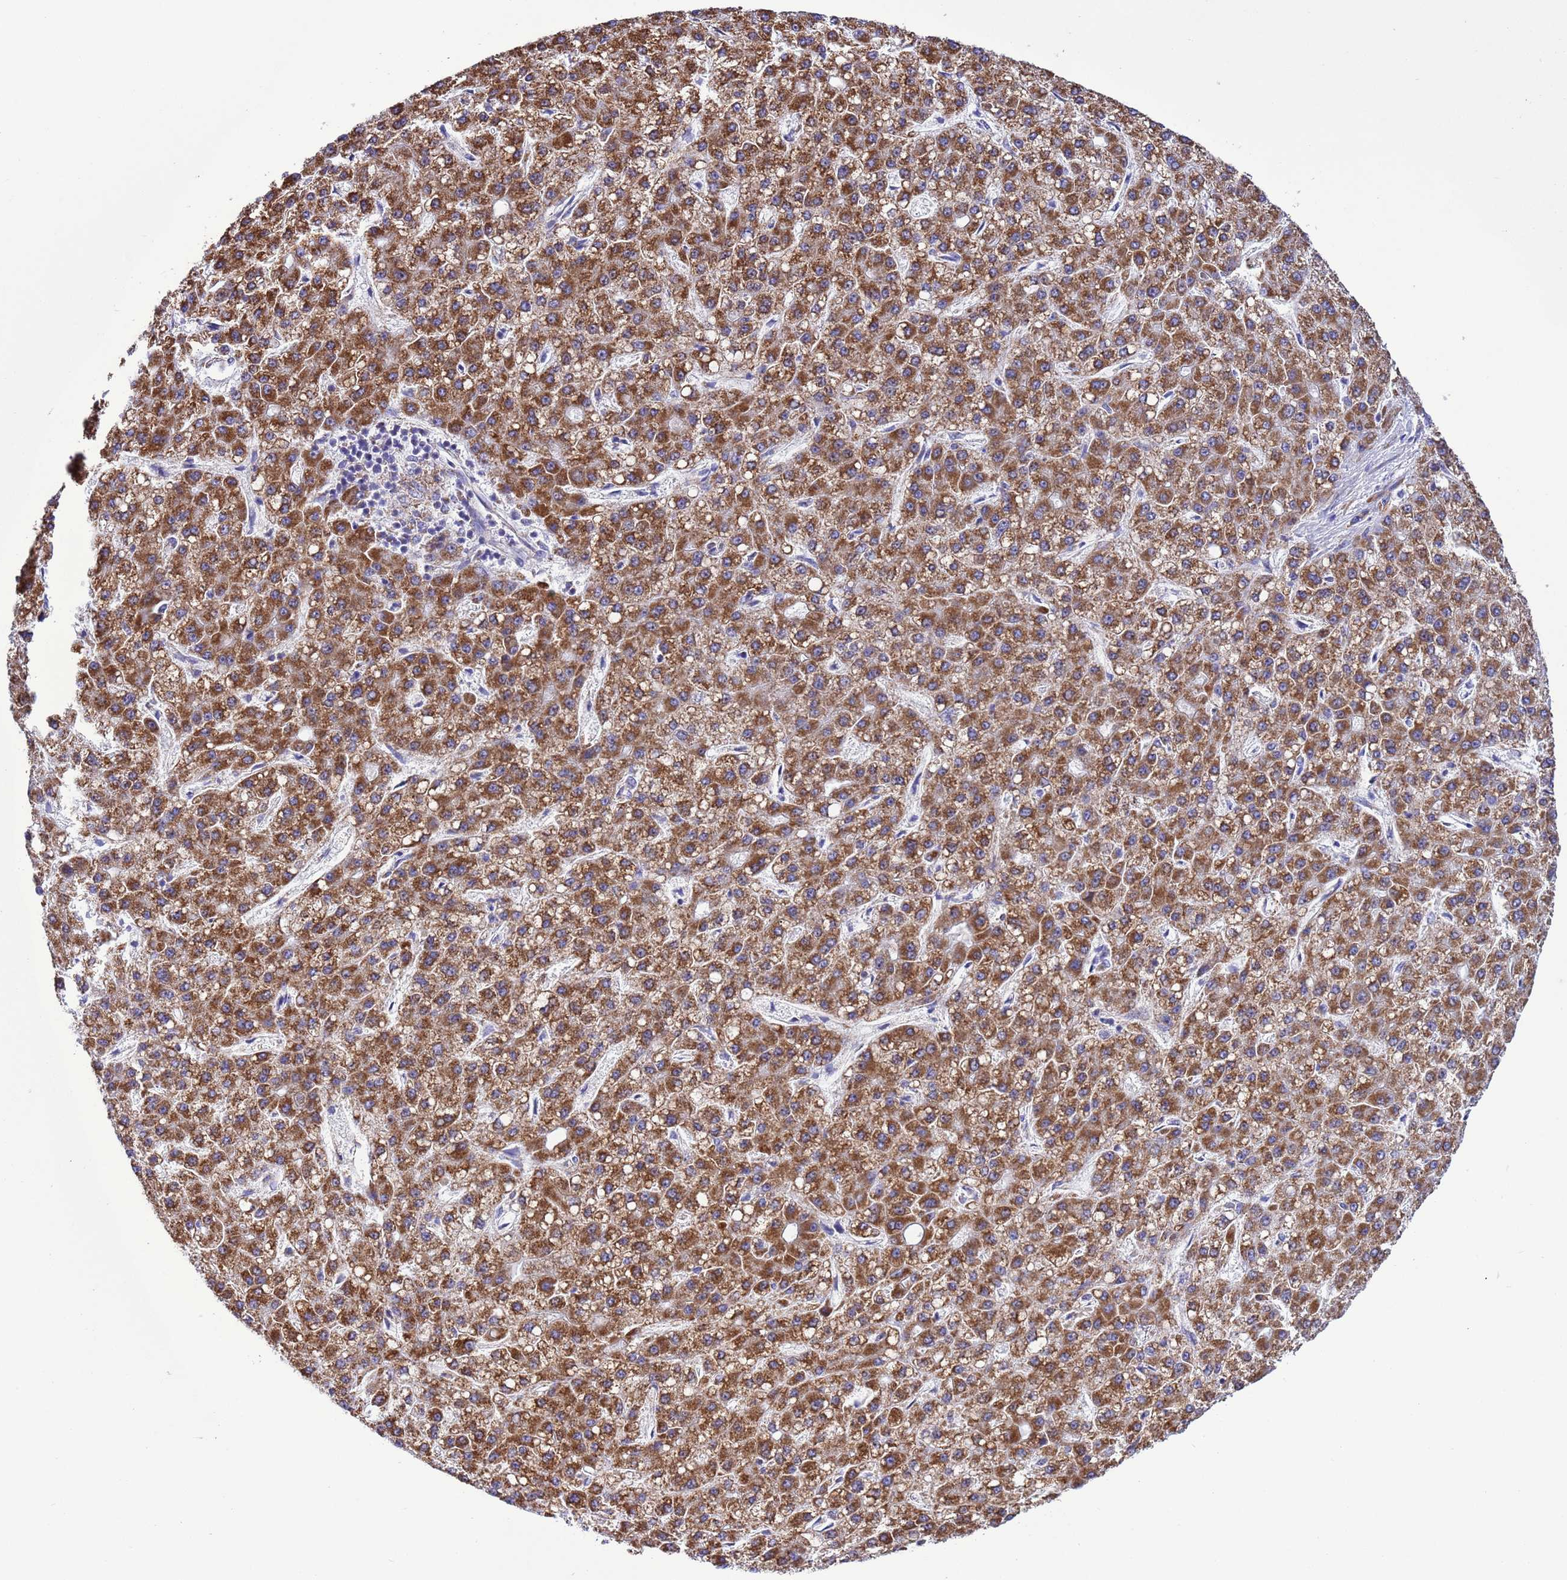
{"staining": {"intensity": "moderate", "quantity": ">75%", "location": "cytoplasmic/membranous"}, "tissue": "liver cancer", "cell_type": "Tumor cells", "image_type": "cancer", "snomed": [{"axis": "morphology", "description": "Carcinoma, Hepatocellular, NOS"}, {"axis": "topography", "description": "Liver"}], "caption": "A medium amount of moderate cytoplasmic/membranous expression is seen in about >75% of tumor cells in liver cancer (hepatocellular carcinoma) tissue.", "gene": "CCDC191", "patient": {"sex": "male", "age": 67}}